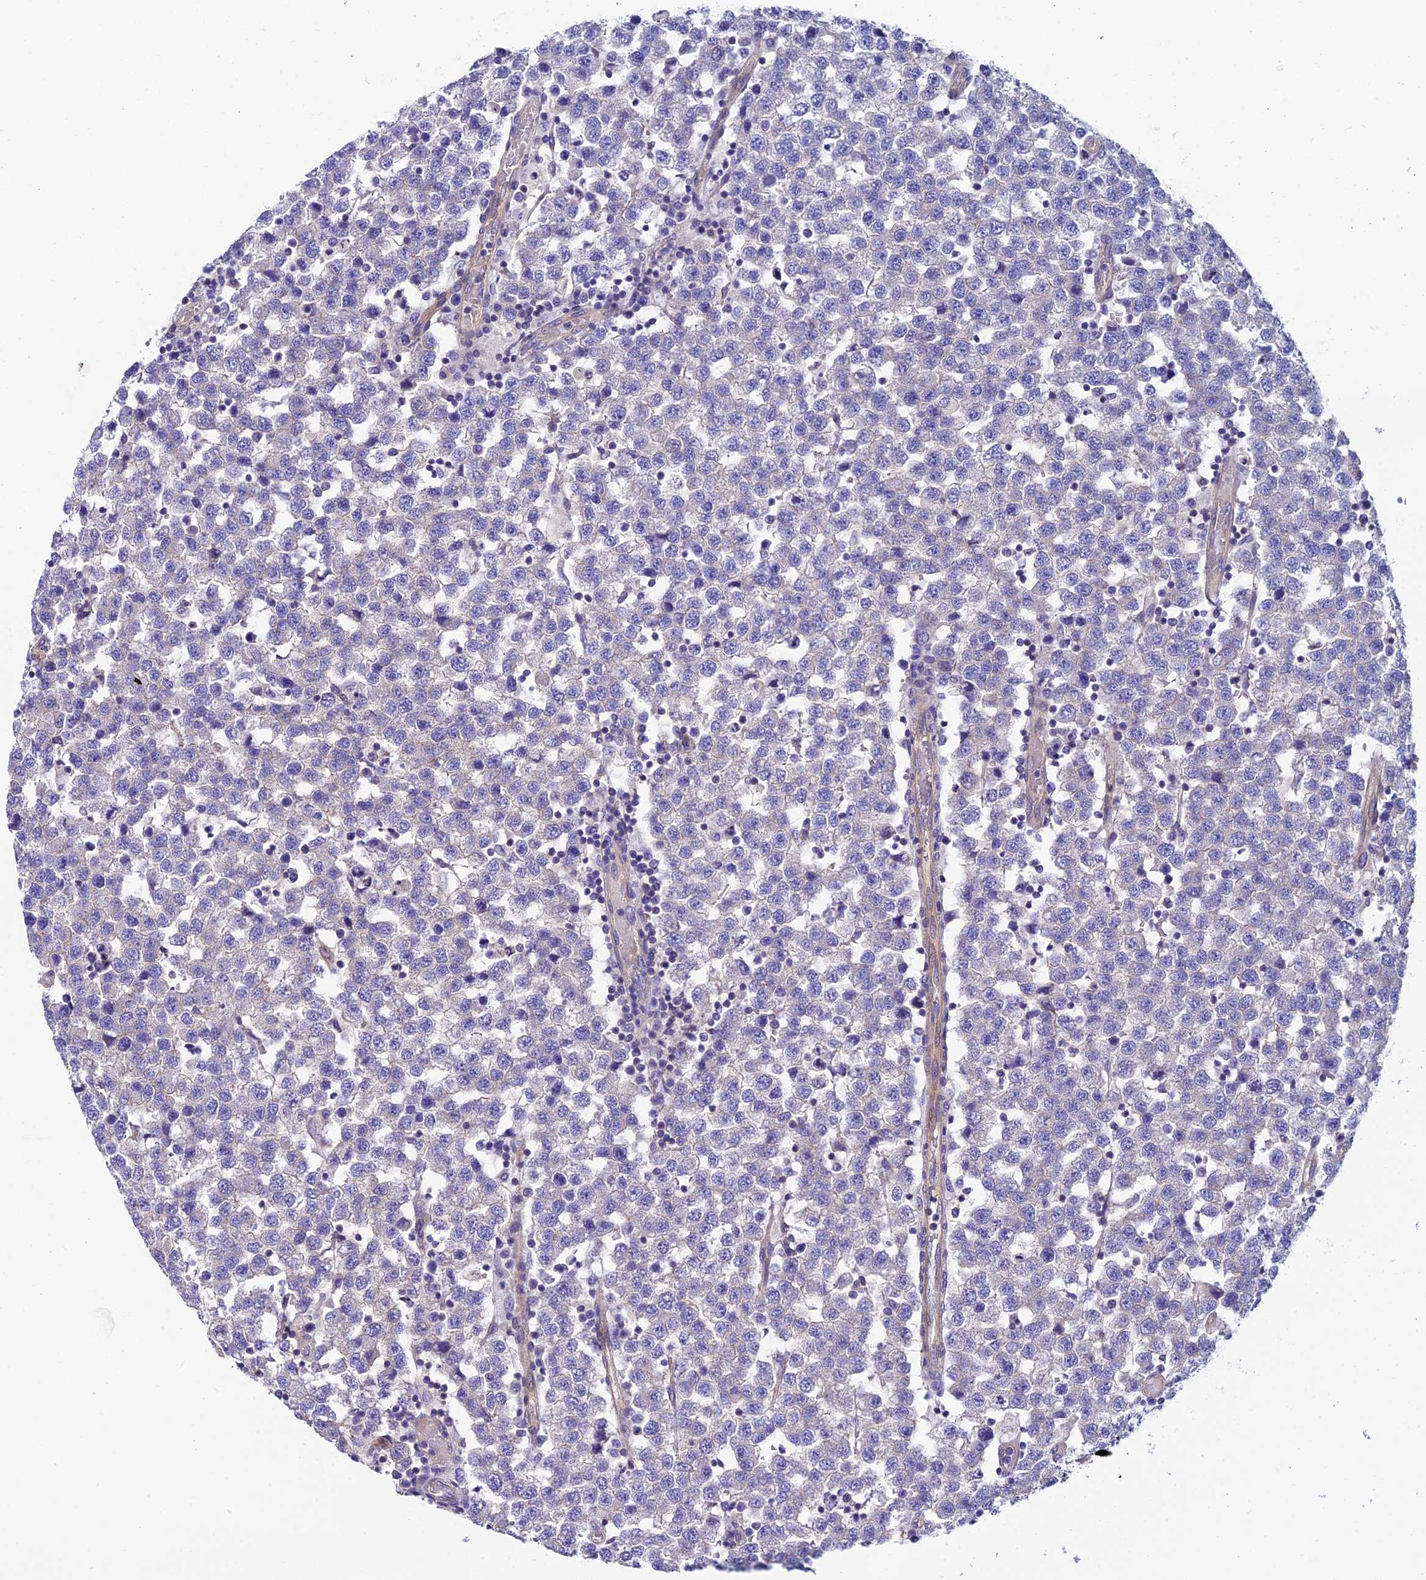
{"staining": {"intensity": "negative", "quantity": "none", "location": "none"}, "tissue": "testis cancer", "cell_type": "Tumor cells", "image_type": "cancer", "snomed": [{"axis": "morphology", "description": "Seminoma, NOS"}, {"axis": "topography", "description": "Testis"}], "caption": "An immunohistochemistry micrograph of testis seminoma is shown. There is no staining in tumor cells of testis seminoma.", "gene": "PPFIA3", "patient": {"sex": "male", "age": 34}}